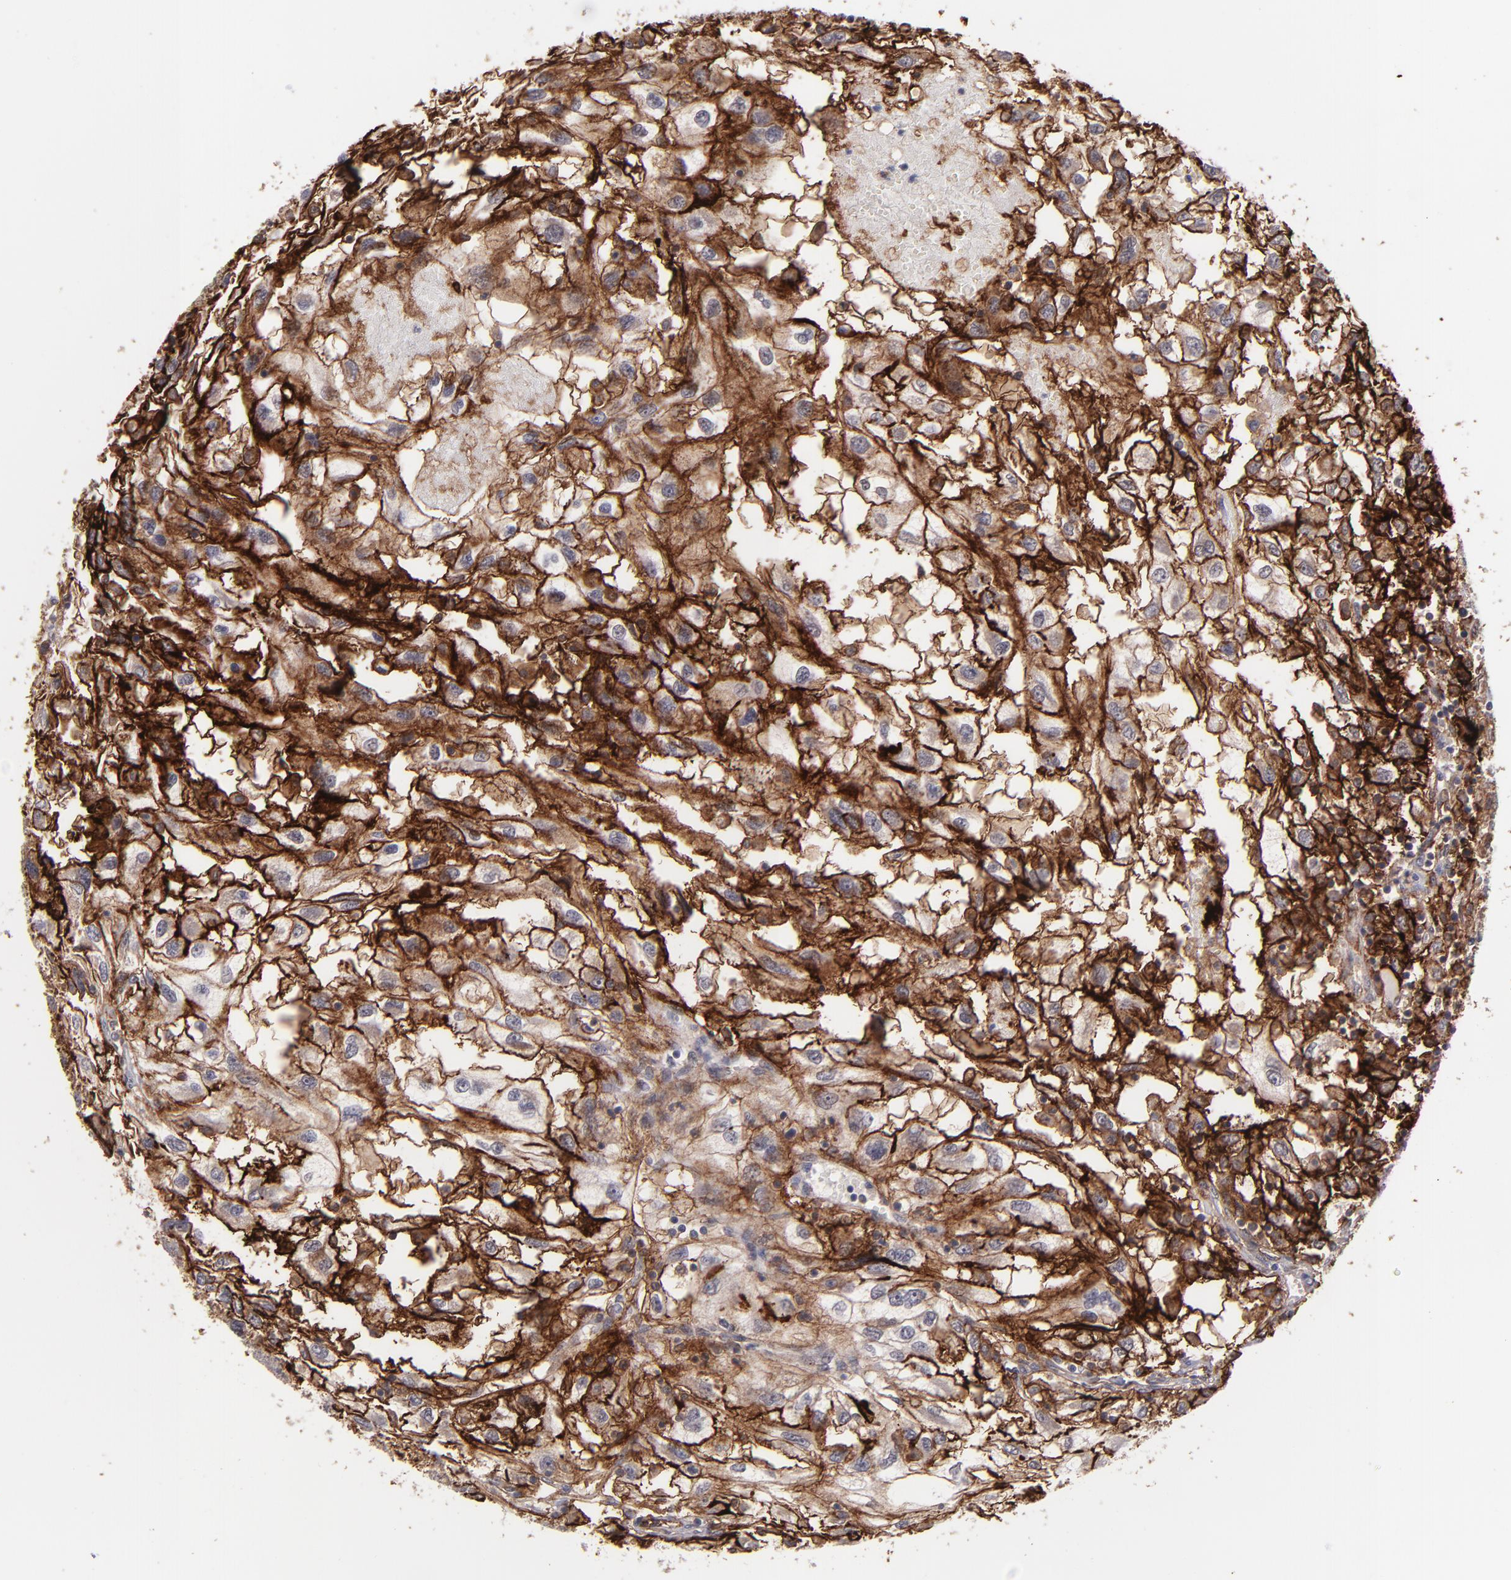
{"staining": {"intensity": "strong", "quantity": "25%-75%", "location": "cytoplasmic/membranous"}, "tissue": "renal cancer", "cell_type": "Tumor cells", "image_type": "cancer", "snomed": [{"axis": "morphology", "description": "Normal tissue, NOS"}, {"axis": "morphology", "description": "Adenocarcinoma, NOS"}, {"axis": "topography", "description": "Kidney"}], "caption": "Tumor cells exhibit high levels of strong cytoplasmic/membranous positivity in about 25%-75% of cells in human renal adenocarcinoma.", "gene": "ICAM1", "patient": {"sex": "male", "age": 71}}